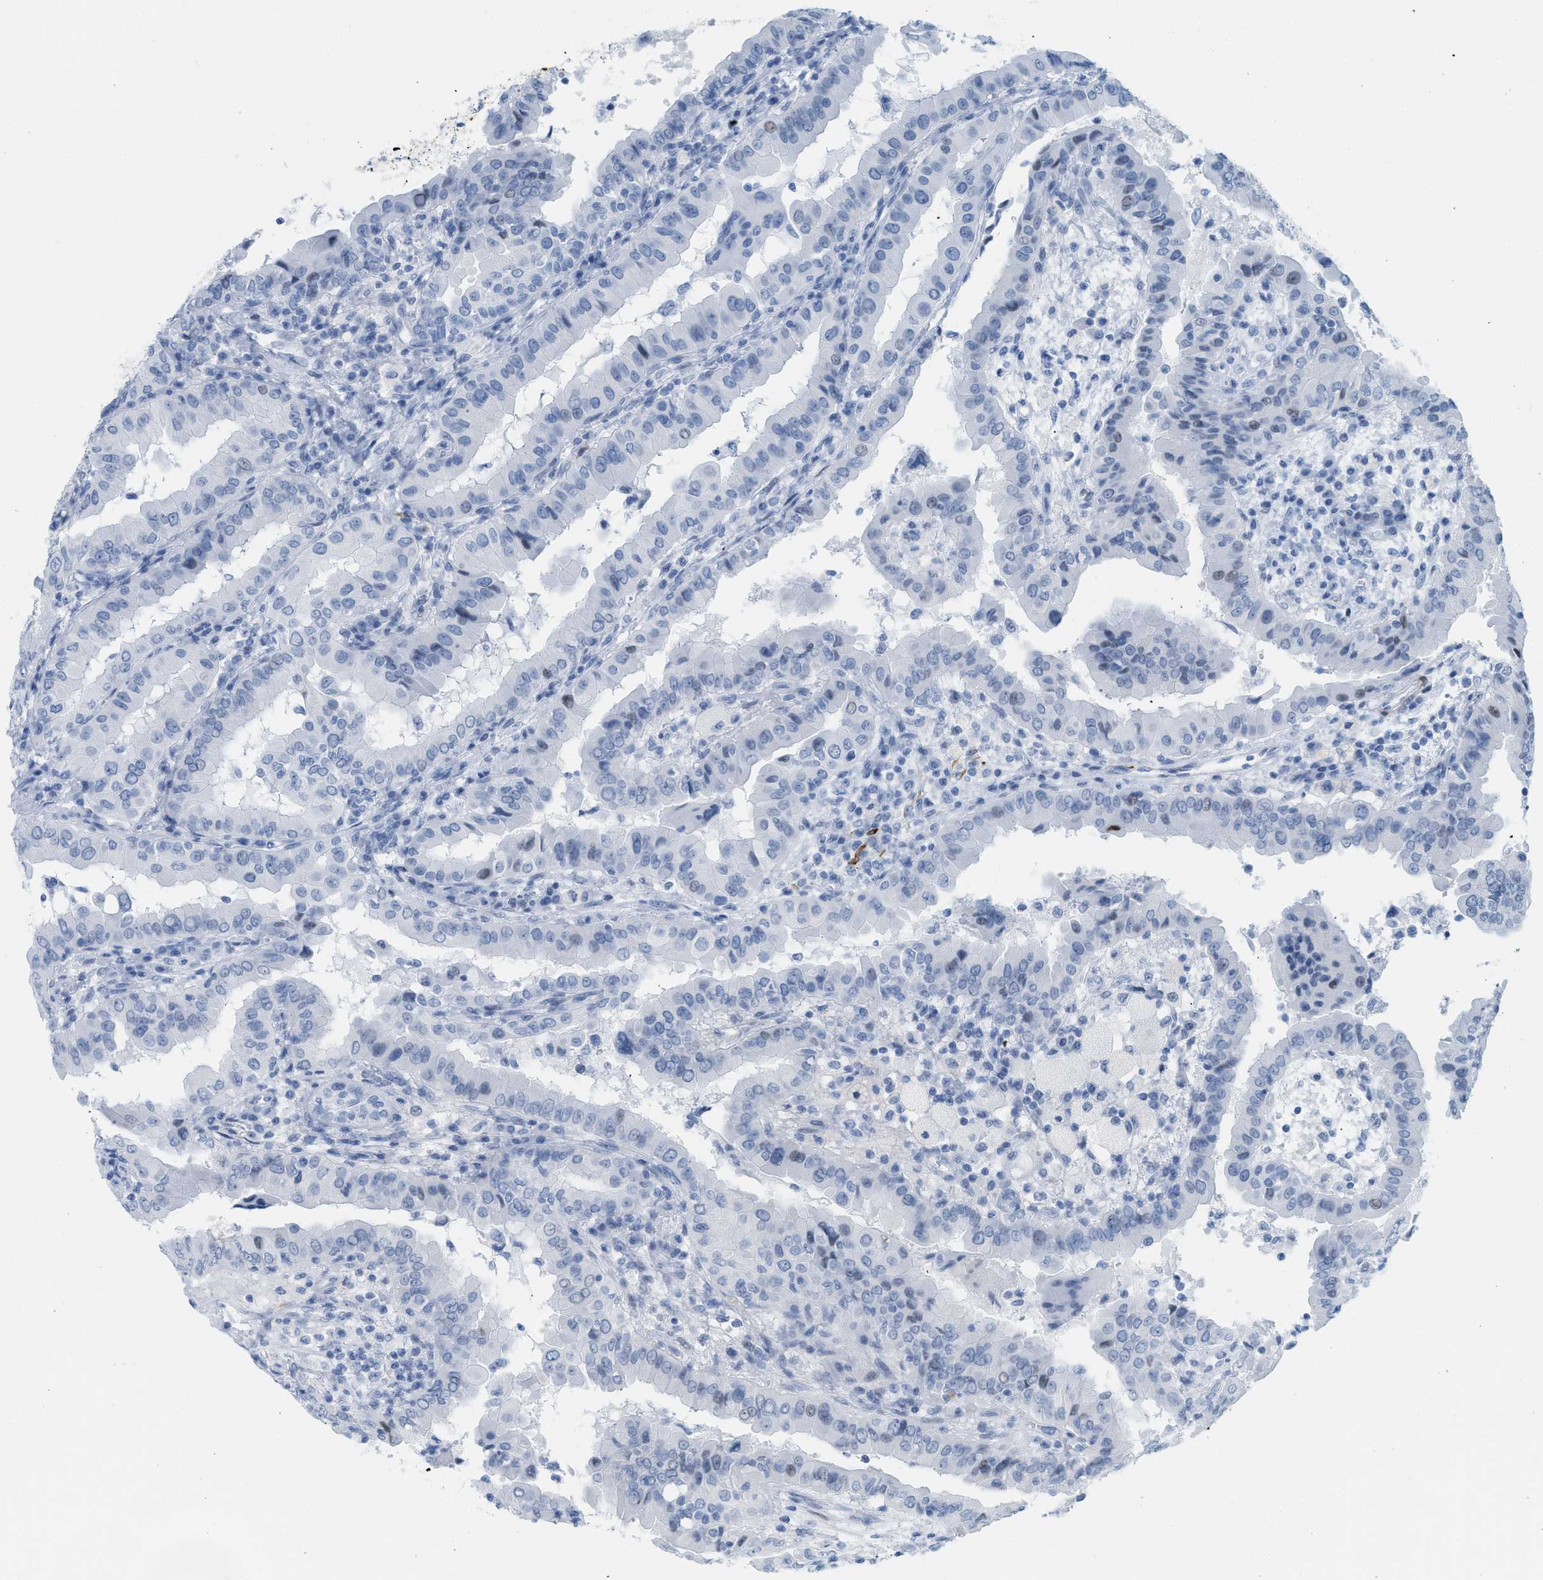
{"staining": {"intensity": "negative", "quantity": "none", "location": "none"}, "tissue": "thyroid cancer", "cell_type": "Tumor cells", "image_type": "cancer", "snomed": [{"axis": "morphology", "description": "Papillary adenocarcinoma, NOS"}, {"axis": "topography", "description": "Thyroid gland"}], "caption": "The photomicrograph exhibits no significant expression in tumor cells of thyroid cancer (papillary adenocarcinoma).", "gene": "DES", "patient": {"sex": "male", "age": 33}}